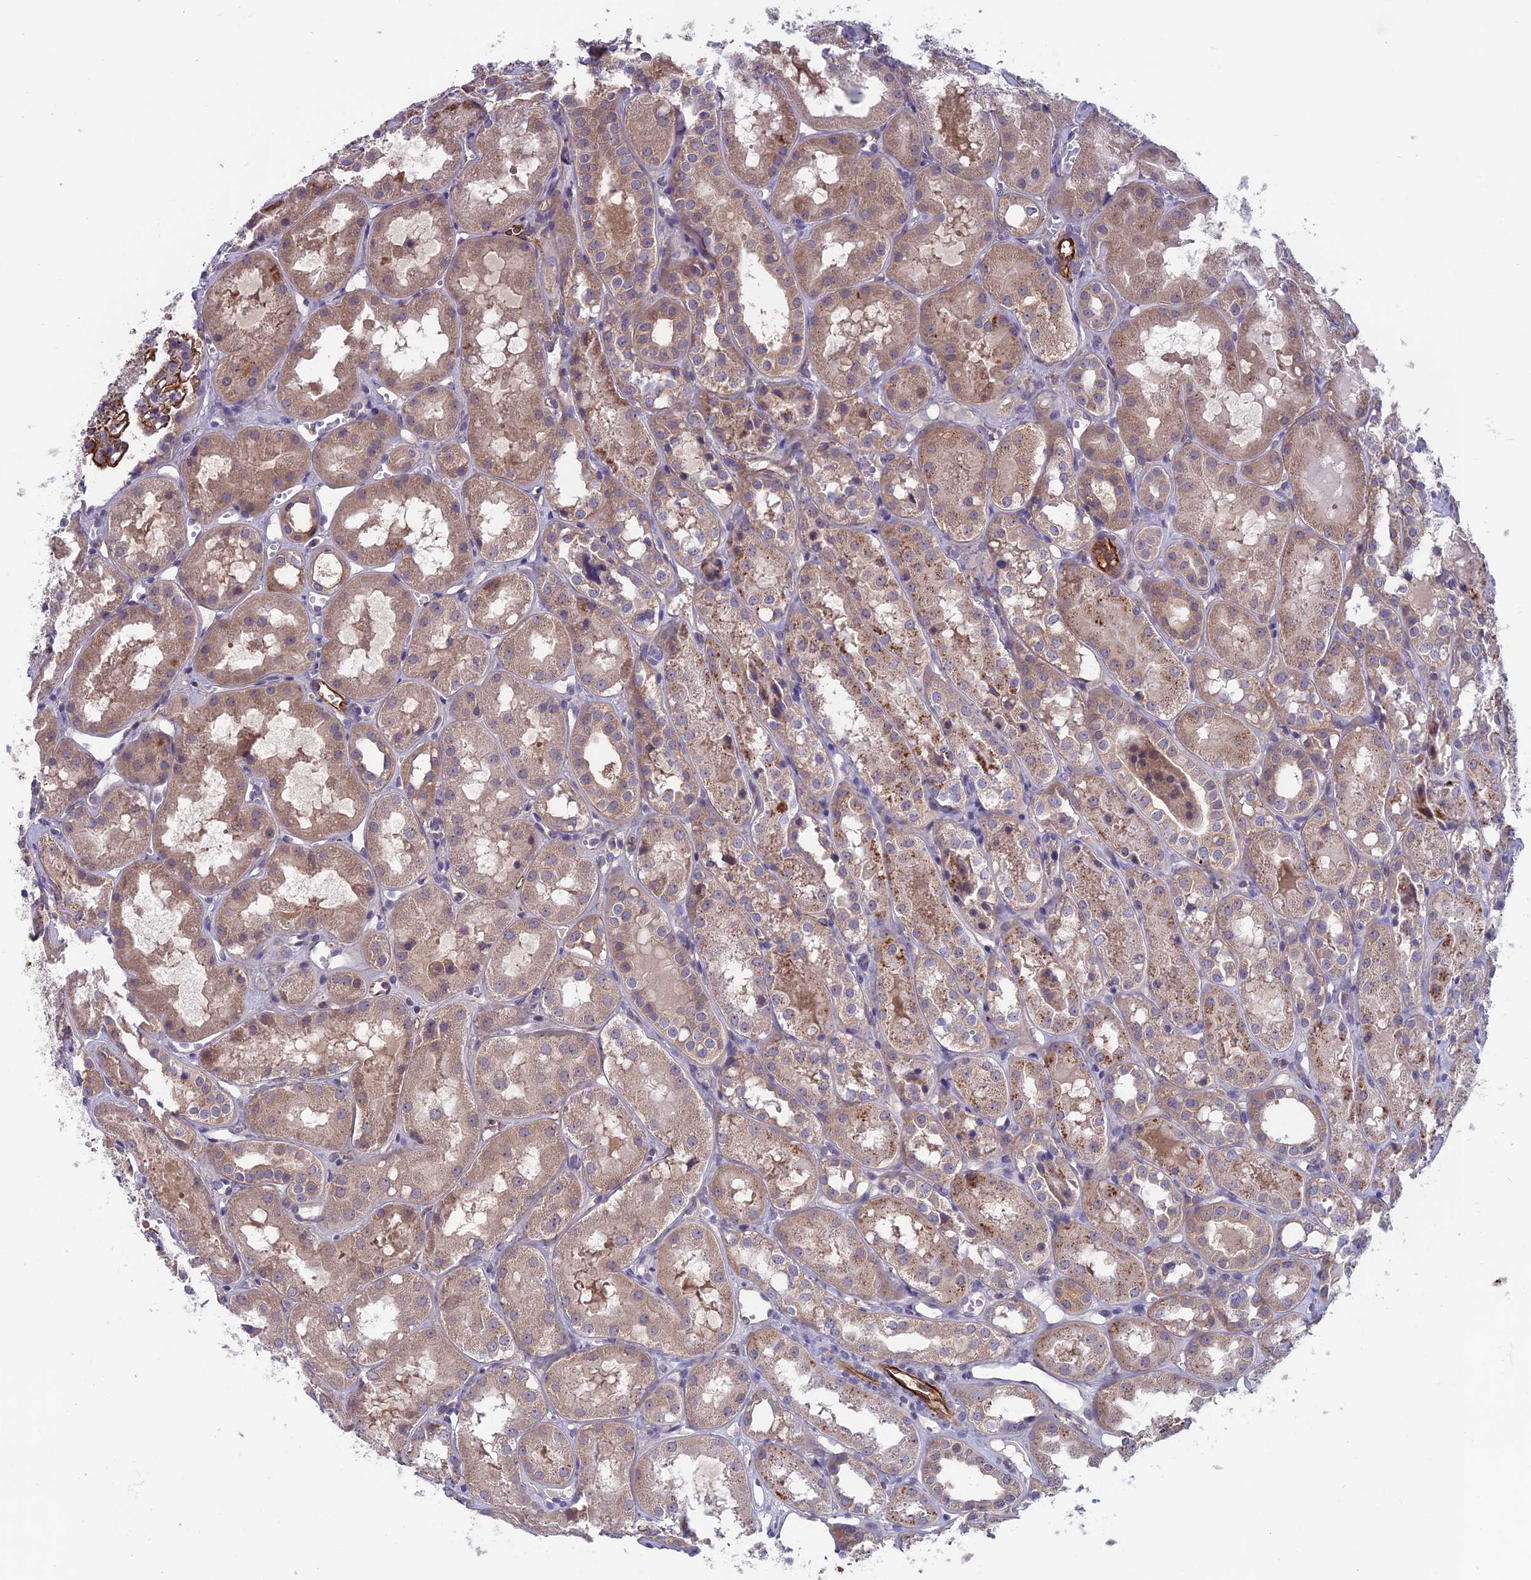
{"staining": {"intensity": "moderate", "quantity": "25%-75%", "location": "cytoplasmic/membranous"}, "tissue": "kidney", "cell_type": "Cells in glomeruli", "image_type": "normal", "snomed": [{"axis": "morphology", "description": "Normal tissue, NOS"}, {"axis": "topography", "description": "Kidney"}], "caption": "Approximately 25%-75% of cells in glomeruli in normal human kidney display moderate cytoplasmic/membranous protein positivity as visualized by brown immunohistochemical staining.", "gene": "MAST2", "patient": {"sex": "male", "age": 16}}